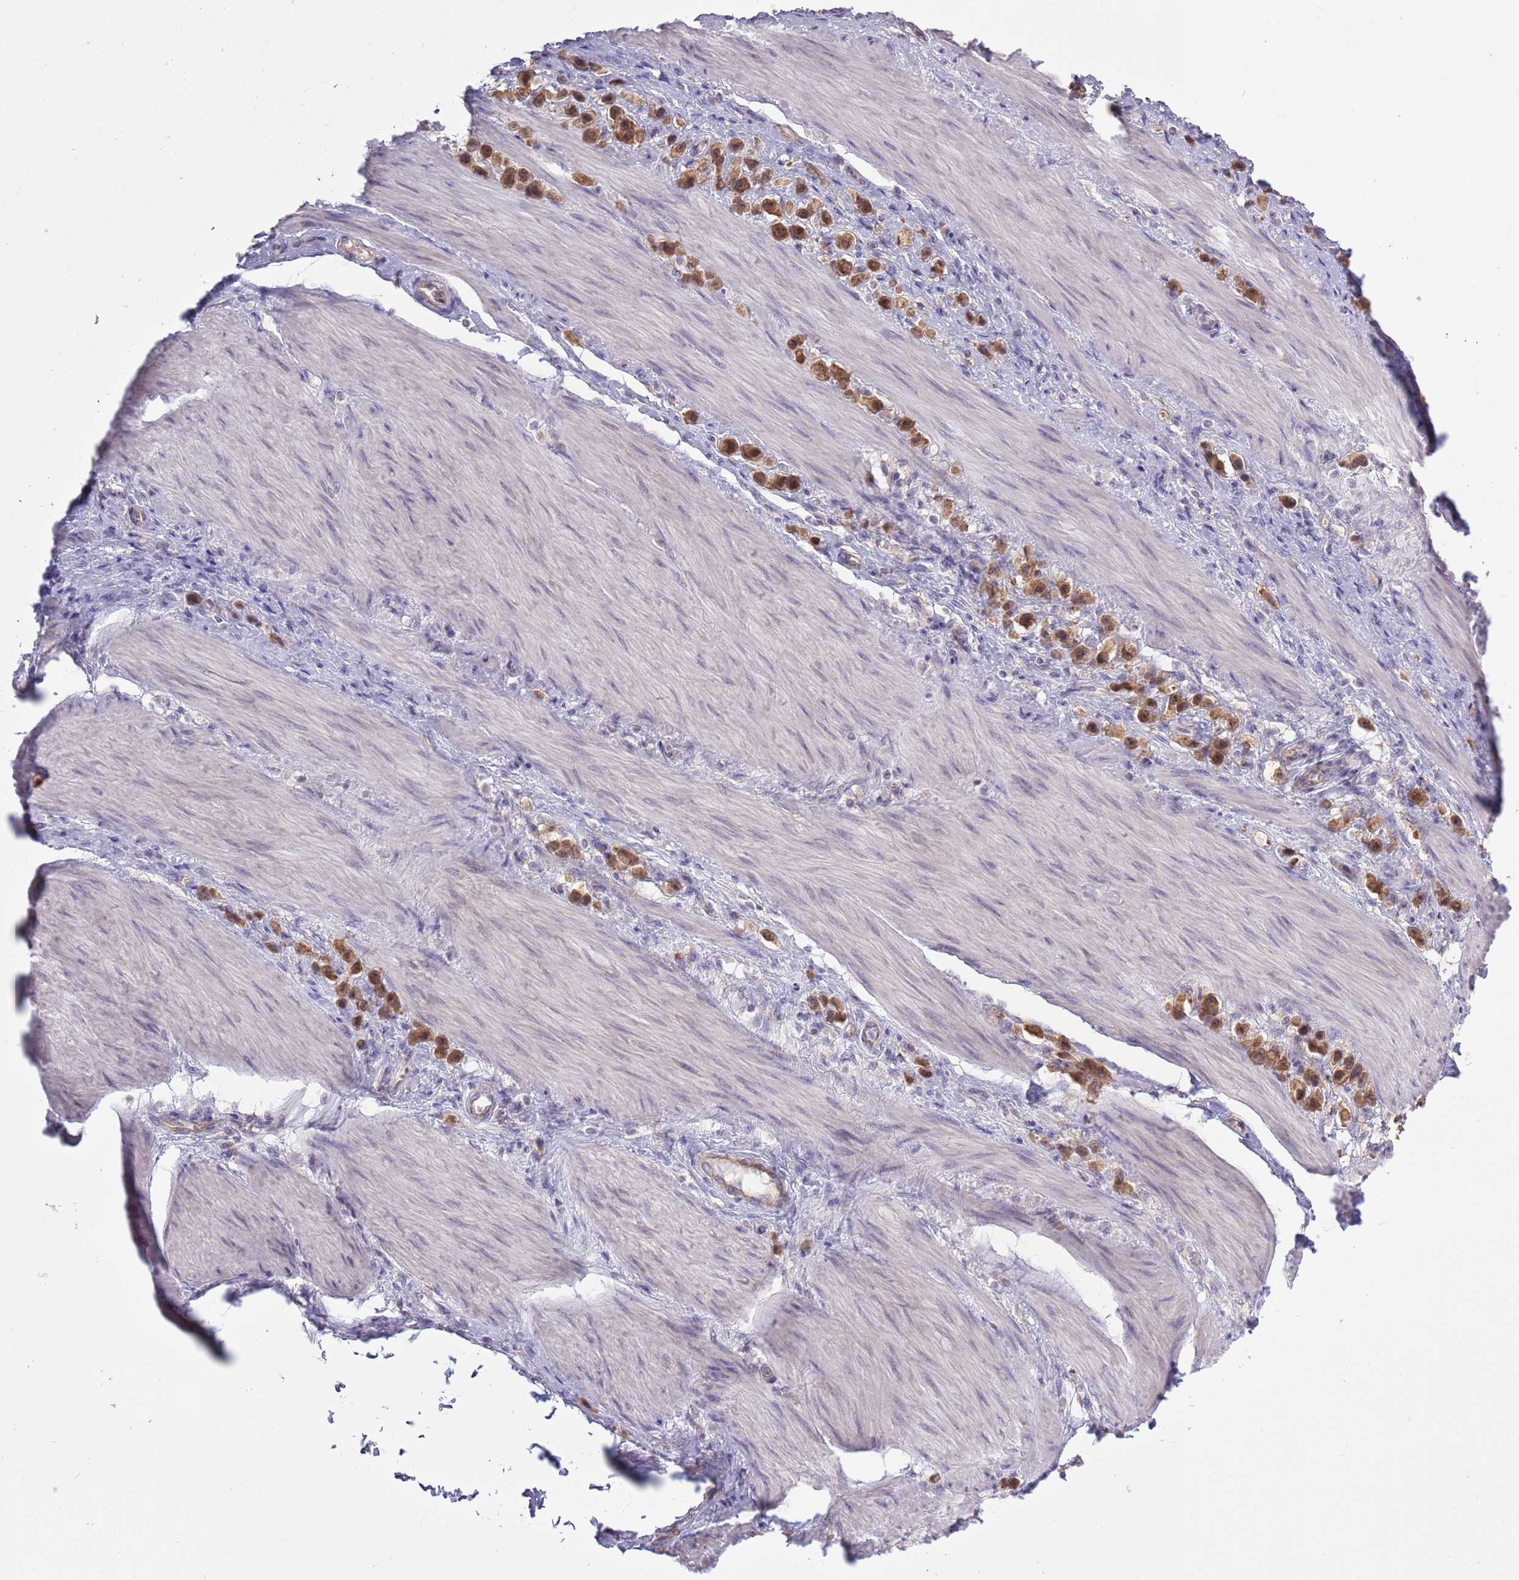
{"staining": {"intensity": "strong", "quantity": ">75%", "location": "cytoplasmic/membranous,nuclear"}, "tissue": "stomach cancer", "cell_type": "Tumor cells", "image_type": "cancer", "snomed": [{"axis": "morphology", "description": "Adenocarcinoma, NOS"}, {"axis": "topography", "description": "Stomach"}], "caption": "Human adenocarcinoma (stomach) stained with a protein marker exhibits strong staining in tumor cells.", "gene": "RPL17-C18orf32", "patient": {"sex": "female", "age": 65}}